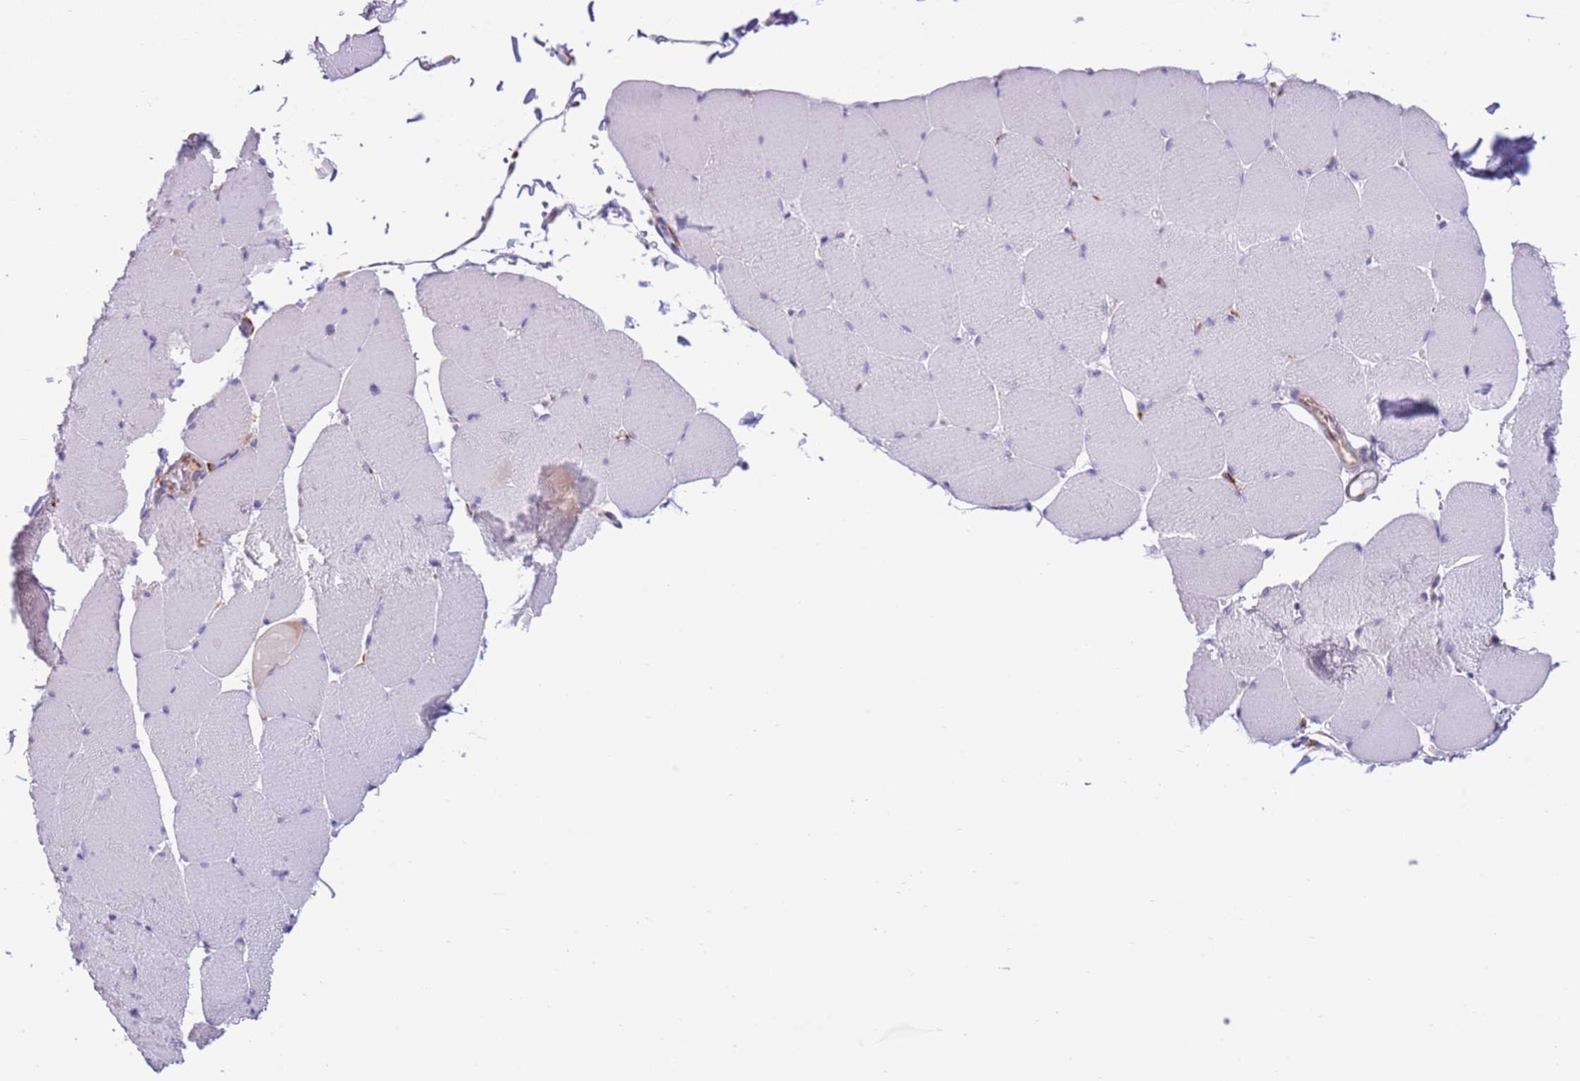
{"staining": {"intensity": "negative", "quantity": "none", "location": "none"}, "tissue": "skeletal muscle", "cell_type": "Myocytes", "image_type": "normal", "snomed": [{"axis": "morphology", "description": "Normal tissue, NOS"}, {"axis": "topography", "description": "Skeletal muscle"}, {"axis": "topography", "description": "Head-Neck"}], "caption": "Human skeletal muscle stained for a protein using immunohistochemistry demonstrates no expression in myocytes.", "gene": "VARS1", "patient": {"sex": "male", "age": 66}}